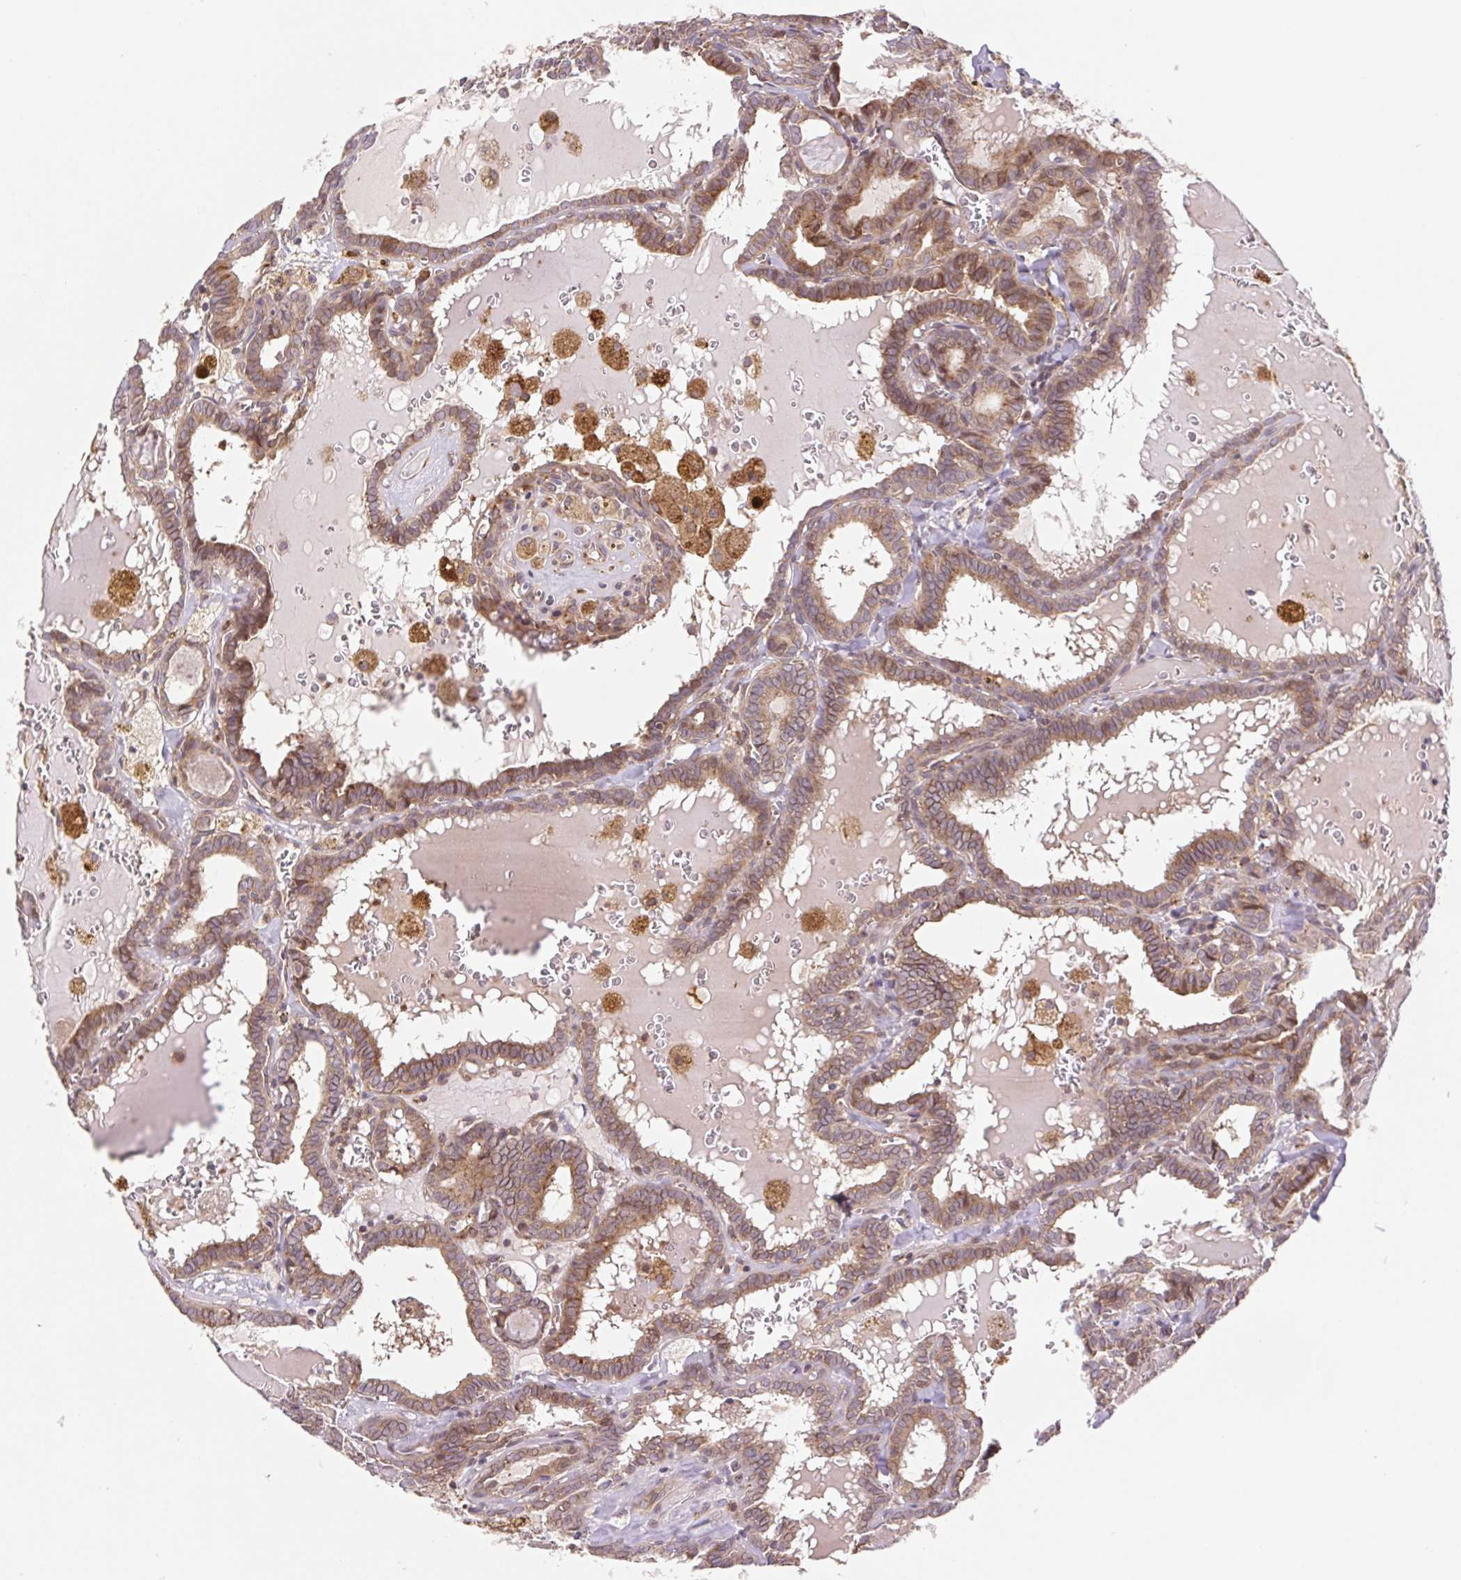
{"staining": {"intensity": "weak", "quantity": "25%-75%", "location": "cytoplasmic/membranous"}, "tissue": "thyroid cancer", "cell_type": "Tumor cells", "image_type": "cancer", "snomed": [{"axis": "morphology", "description": "Papillary adenocarcinoma, NOS"}, {"axis": "topography", "description": "Thyroid gland"}], "caption": "This is an image of immunohistochemistry staining of papillary adenocarcinoma (thyroid), which shows weak expression in the cytoplasmic/membranous of tumor cells.", "gene": "LYPD5", "patient": {"sex": "female", "age": 39}}